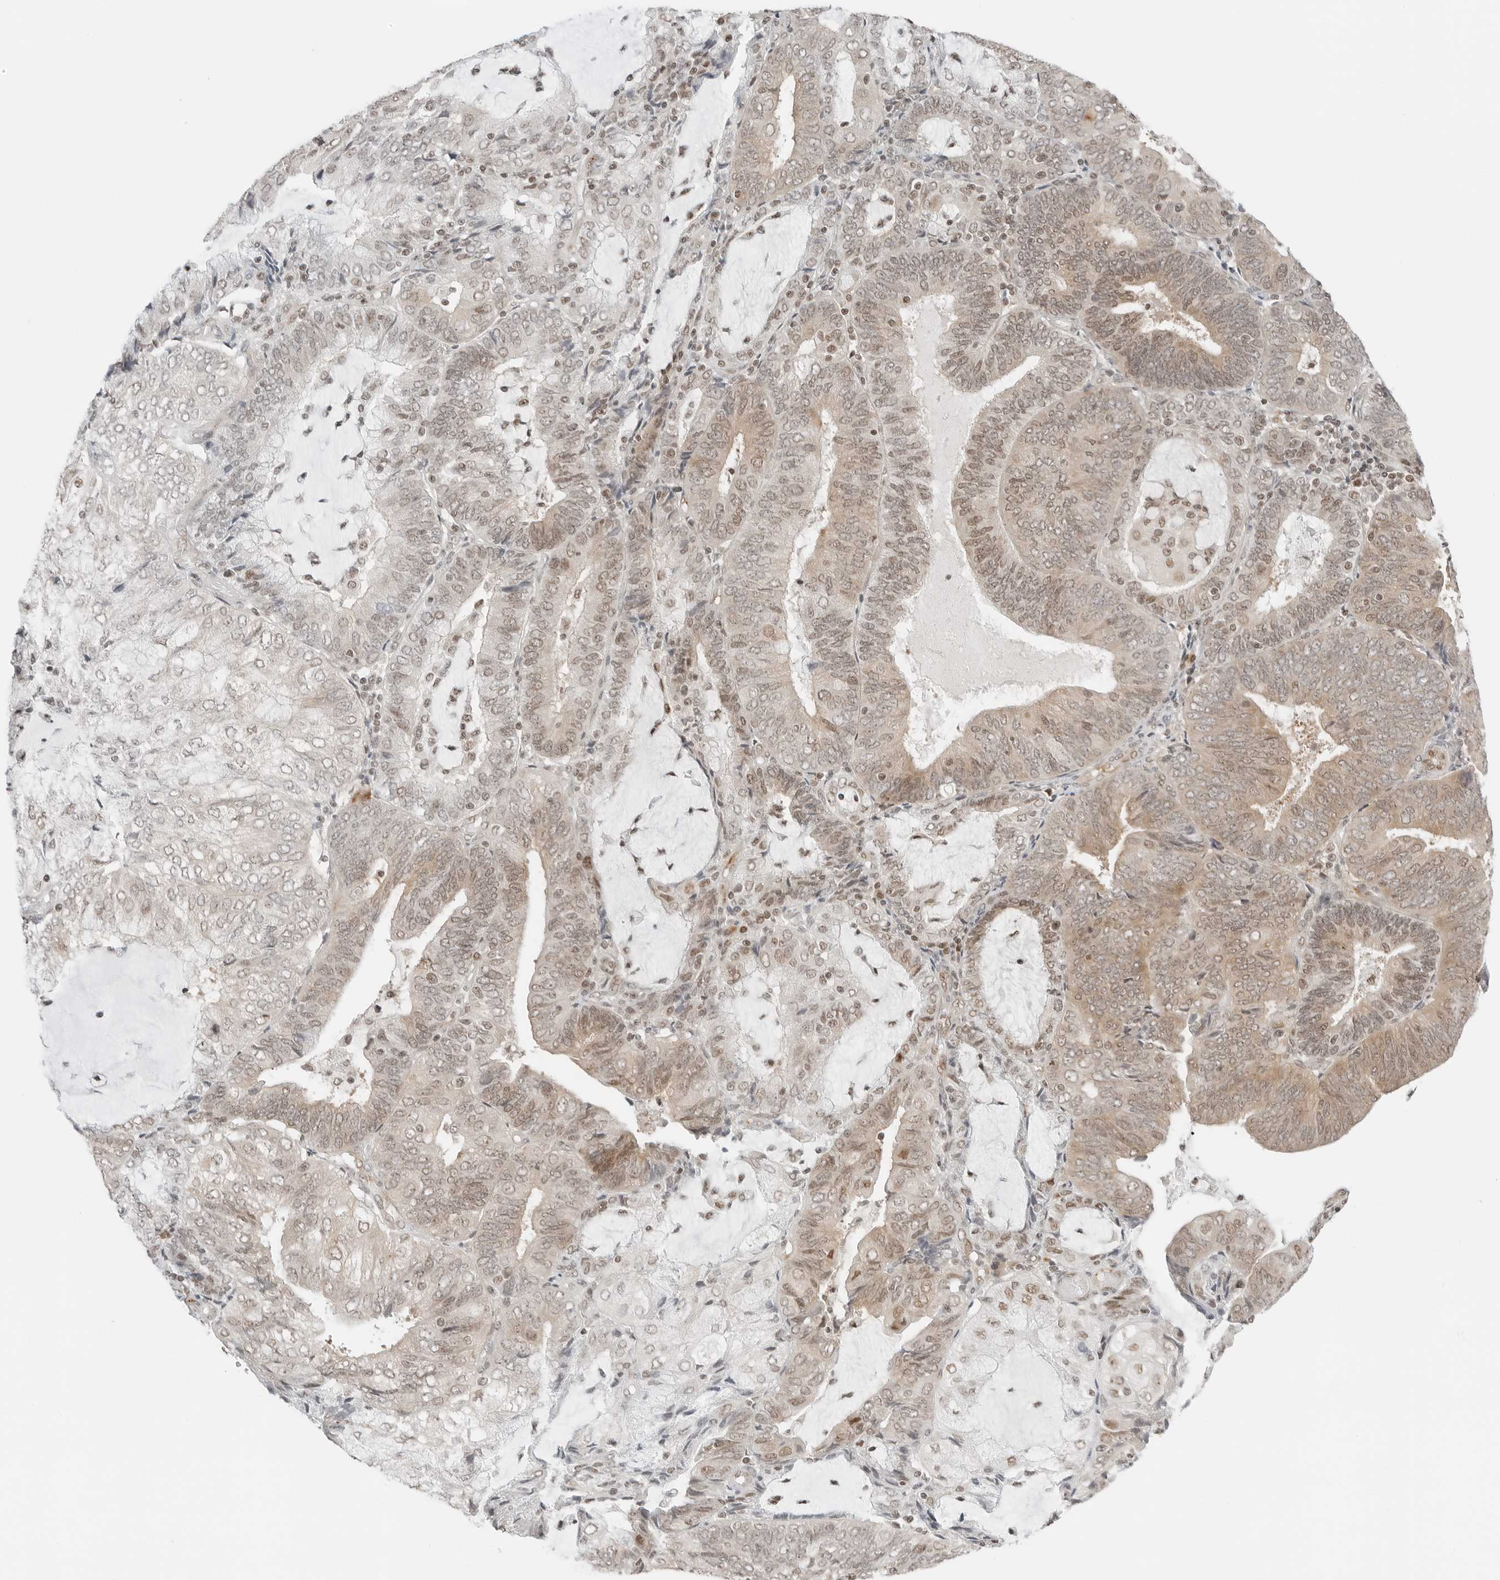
{"staining": {"intensity": "weak", "quantity": ">75%", "location": "nuclear"}, "tissue": "endometrial cancer", "cell_type": "Tumor cells", "image_type": "cancer", "snomed": [{"axis": "morphology", "description": "Adenocarcinoma, NOS"}, {"axis": "topography", "description": "Endometrium"}], "caption": "Immunohistochemical staining of human endometrial cancer (adenocarcinoma) reveals weak nuclear protein positivity in approximately >75% of tumor cells.", "gene": "CRTC2", "patient": {"sex": "female", "age": 81}}